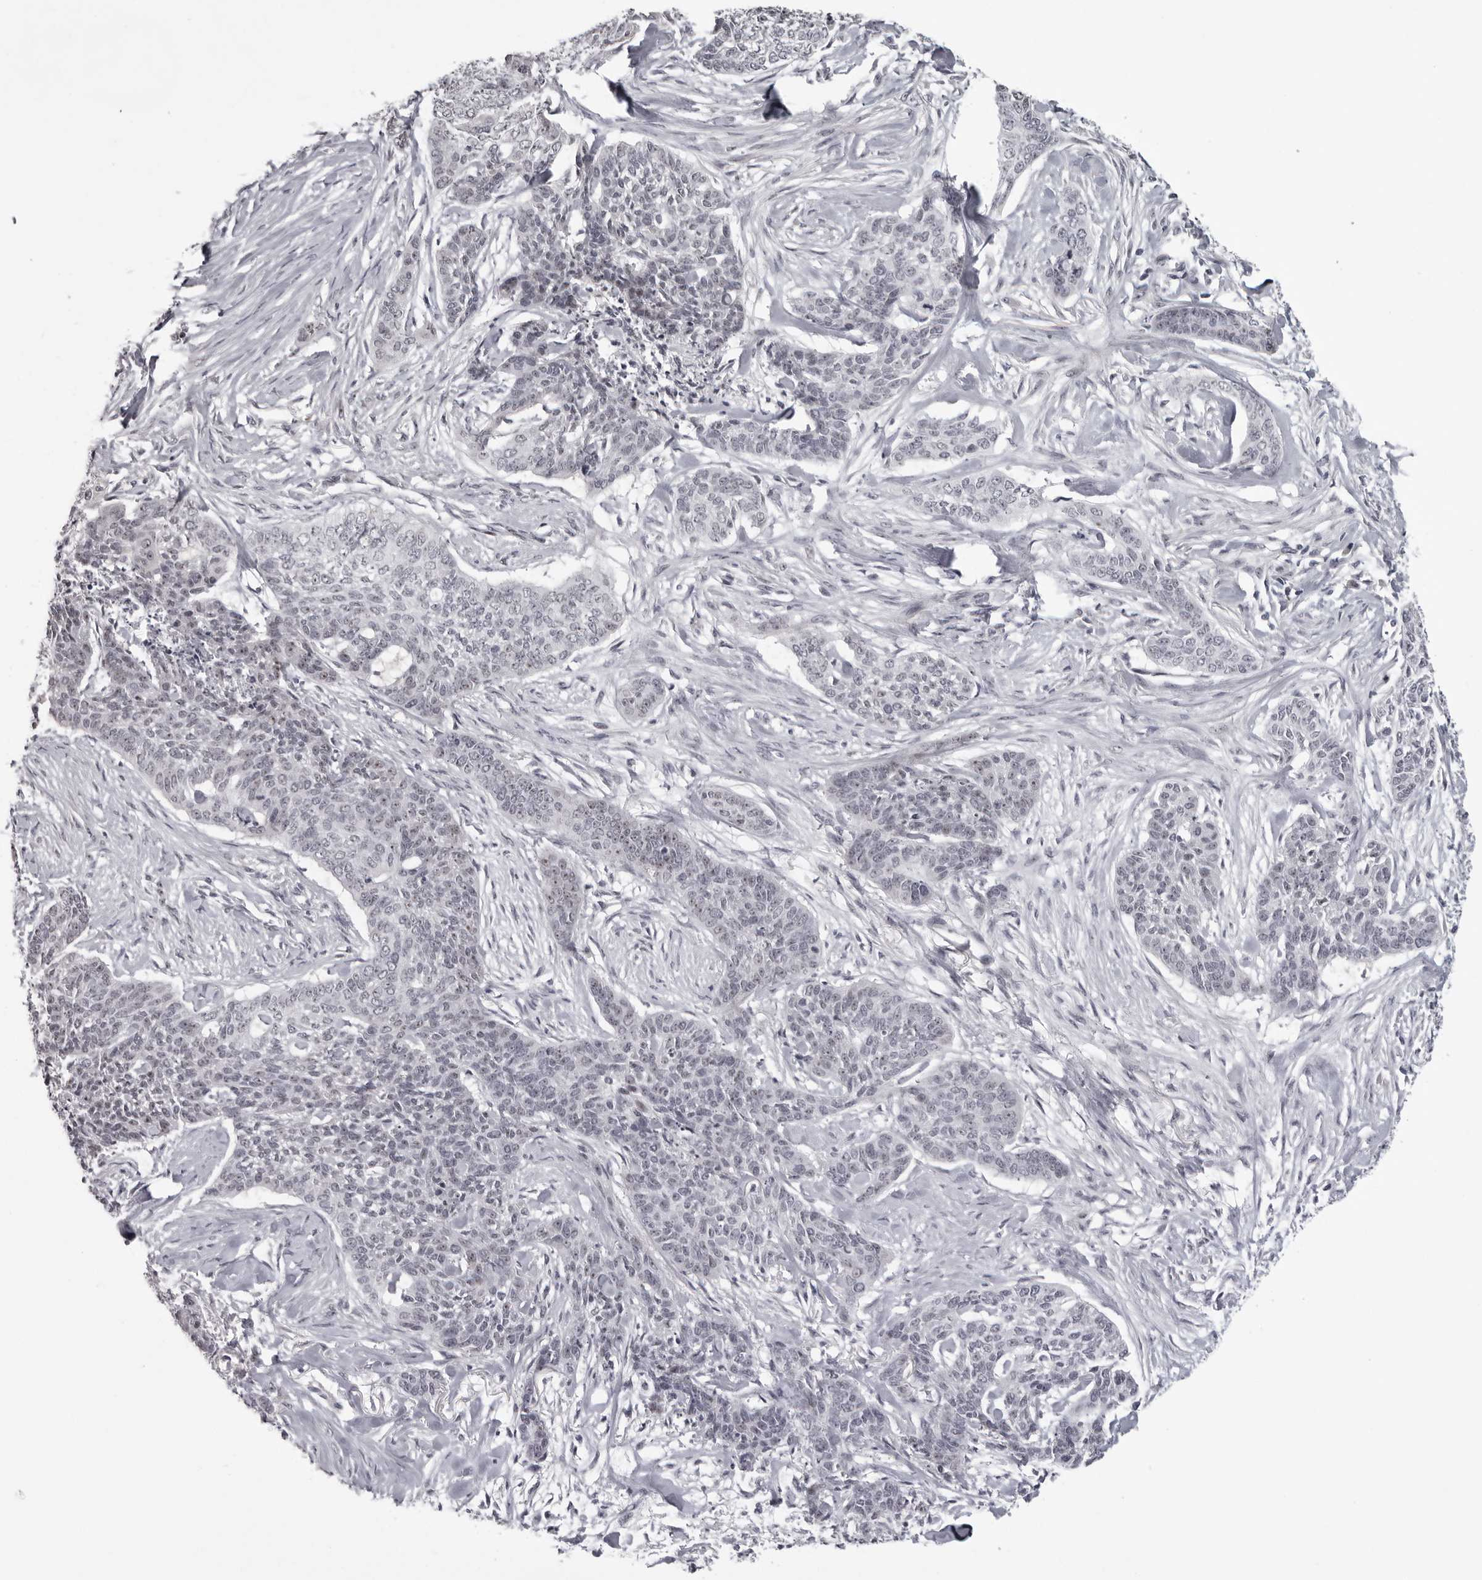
{"staining": {"intensity": "negative", "quantity": "none", "location": "none"}, "tissue": "skin cancer", "cell_type": "Tumor cells", "image_type": "cancer", "snomed": [{"axis": "morphology", "description": "Basal cell carcinoma"}, {"axis": "topography", "description": "Skin"}], "caption": "This is an immunohistochemistry (IHC) image of human skin basal cell carcinoma. There is no expression in tumor cells.", "gene": "HELZ", "patient": {"sex": "female", "age": 64}}